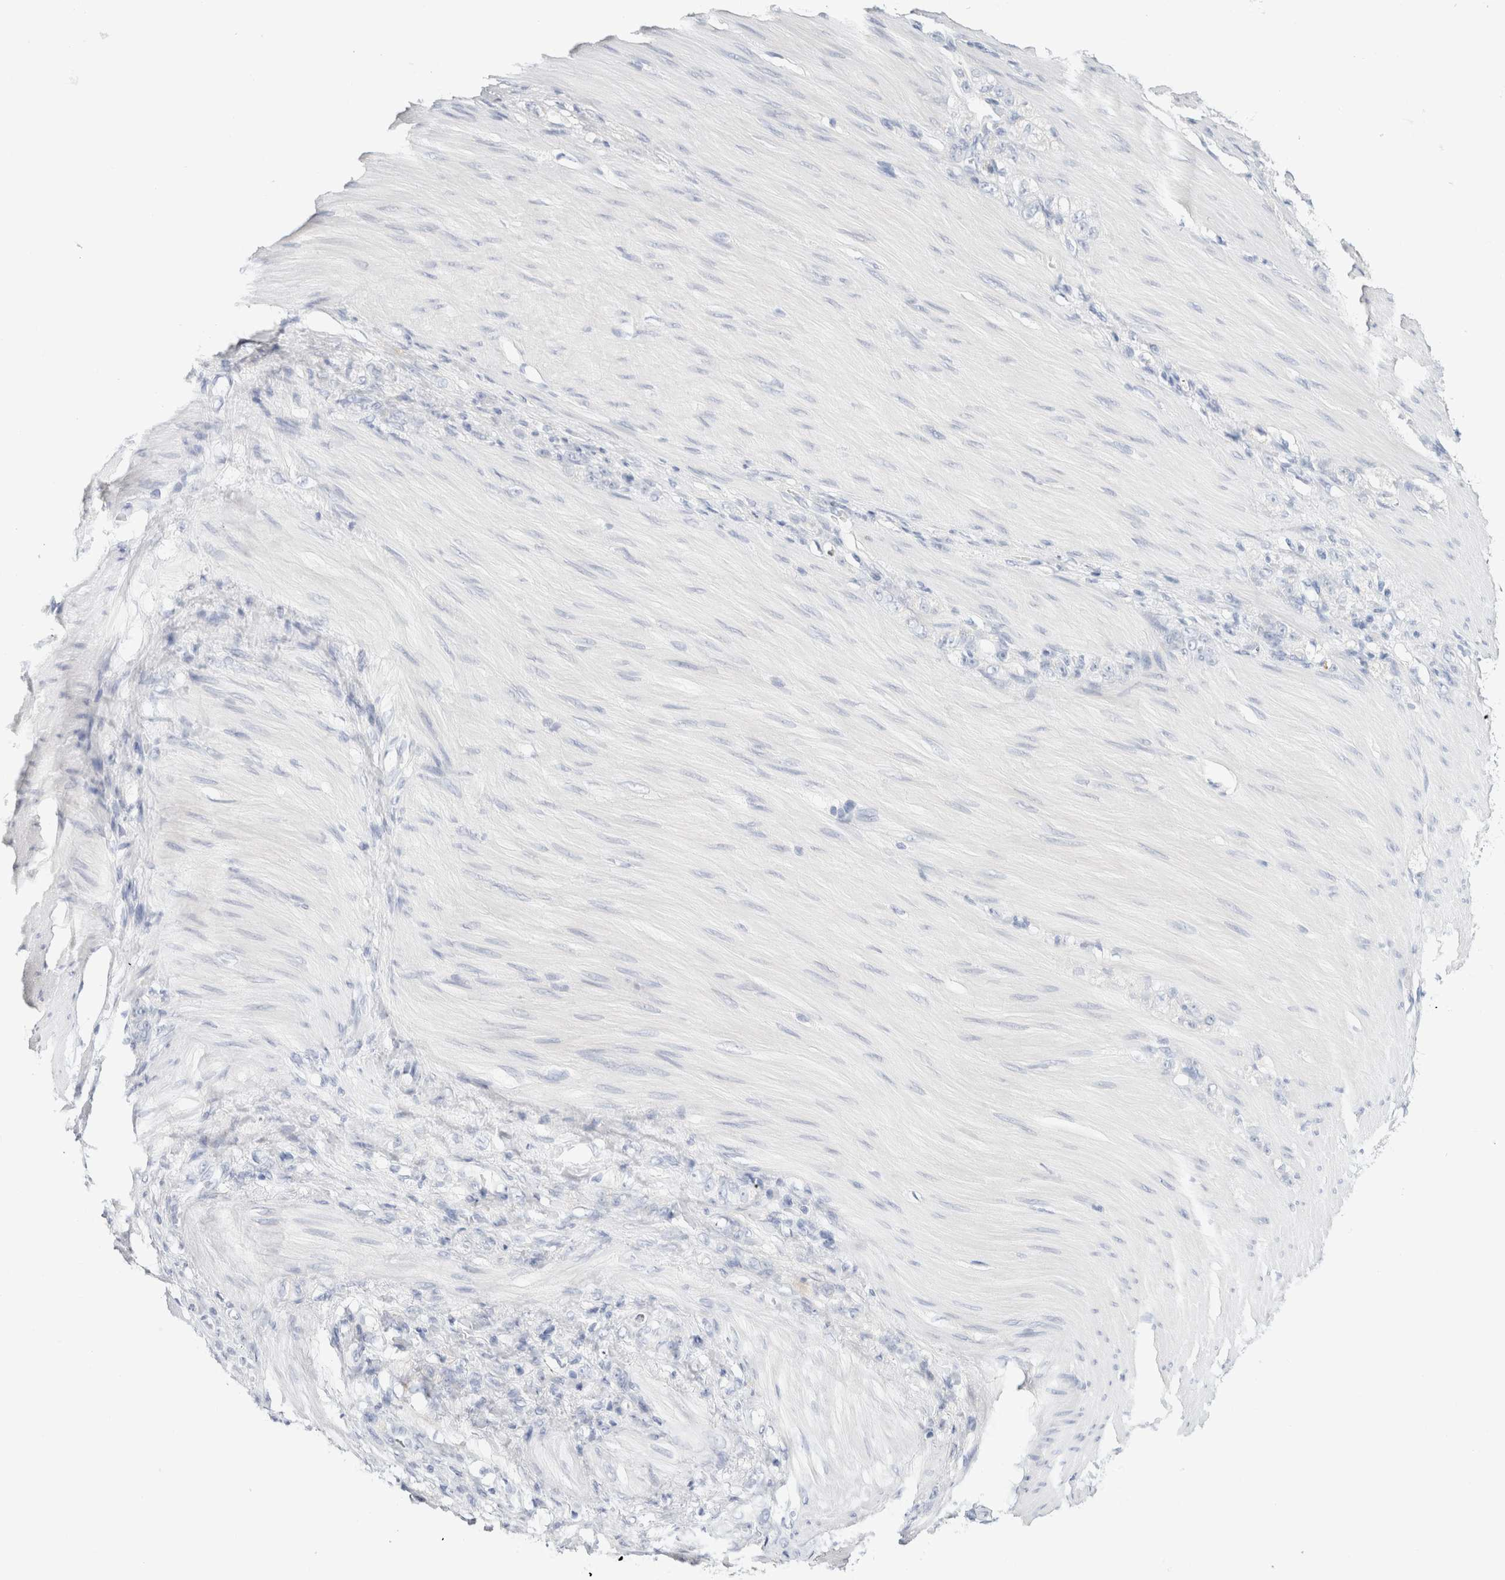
{"staining": {"intensity": "negative", "quantity": "none", "location": "none"}, "tissue": "stomach cancer", "cell_type": "Tumor cells", "image_type": "cancer", "snomed": [{"axis": "morphology", "description": "Normal tissue, NOS"}, {"axis": "morphology", "description": "Adenocarcinoma, NOS"}, {"axis": "topography", "description": "Stomach"}], "caption": "Stomach cancer (adenocarcinoma) stained for a protein using immunohistochemistry reveals no staining tumor cells.", "gene": "GADD45G", "patient": {"sex": "male", "age": 82}}